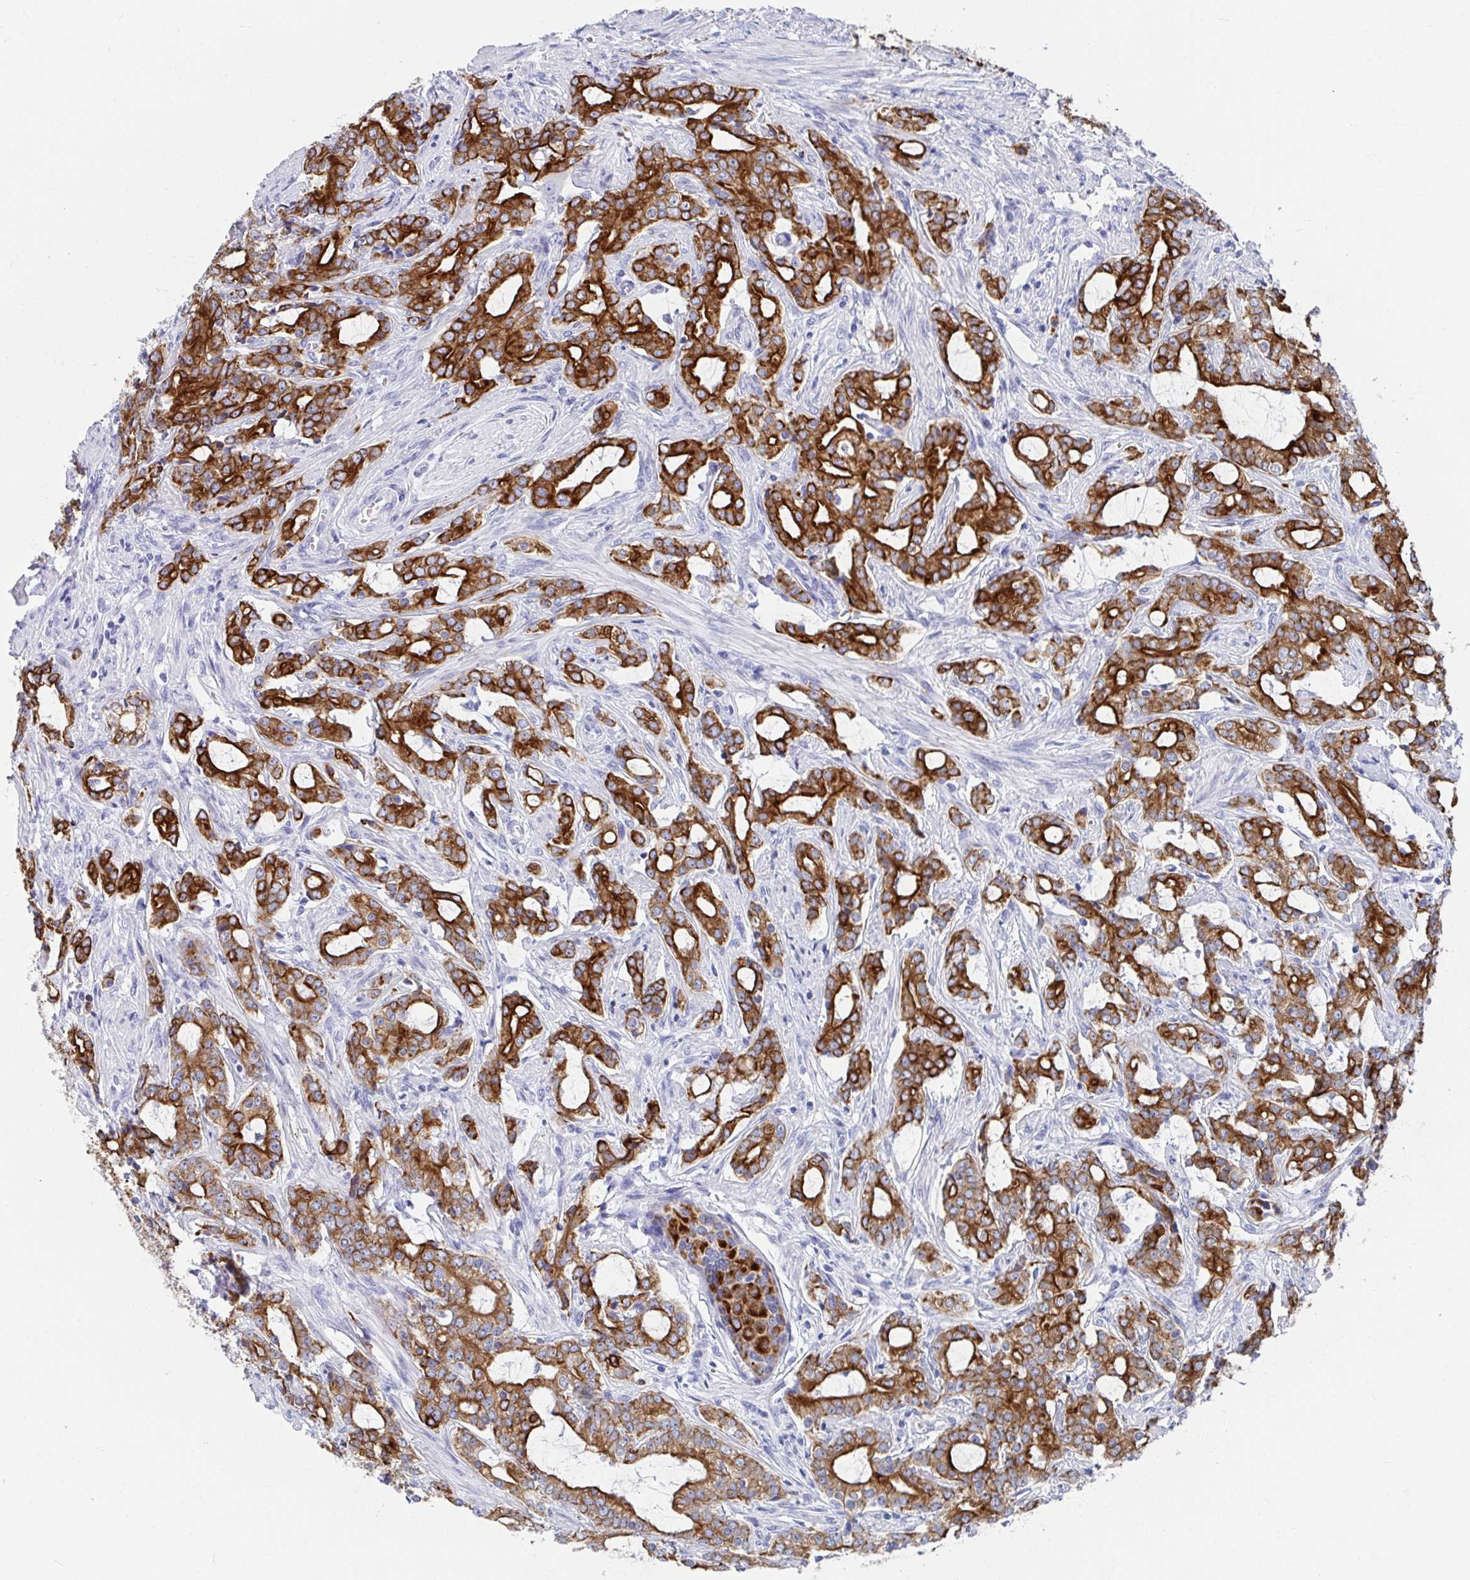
{"staining": {"intensity": "strong", "quantity": ">75%", "location": "cytoplasmic/membranous"}, "tissue": "prostate cancer", "cell_type": "Tumor cells", "image_type": "cancer", "snomed": [{"axis": "morphology", "description": "Adenocarcinoma, Medium grade"}, {"axis": "topography", "description": "Prostate"}], "caption": "Immunohistochemical staining of prostate medium-grade adenocarcinoma shows high levels of strong cytoplasmic/membranous protein expression in approximately >75% of tumor cells.", "gene": "CLDN8", "patient": {"sex": "male", "age": 57}}